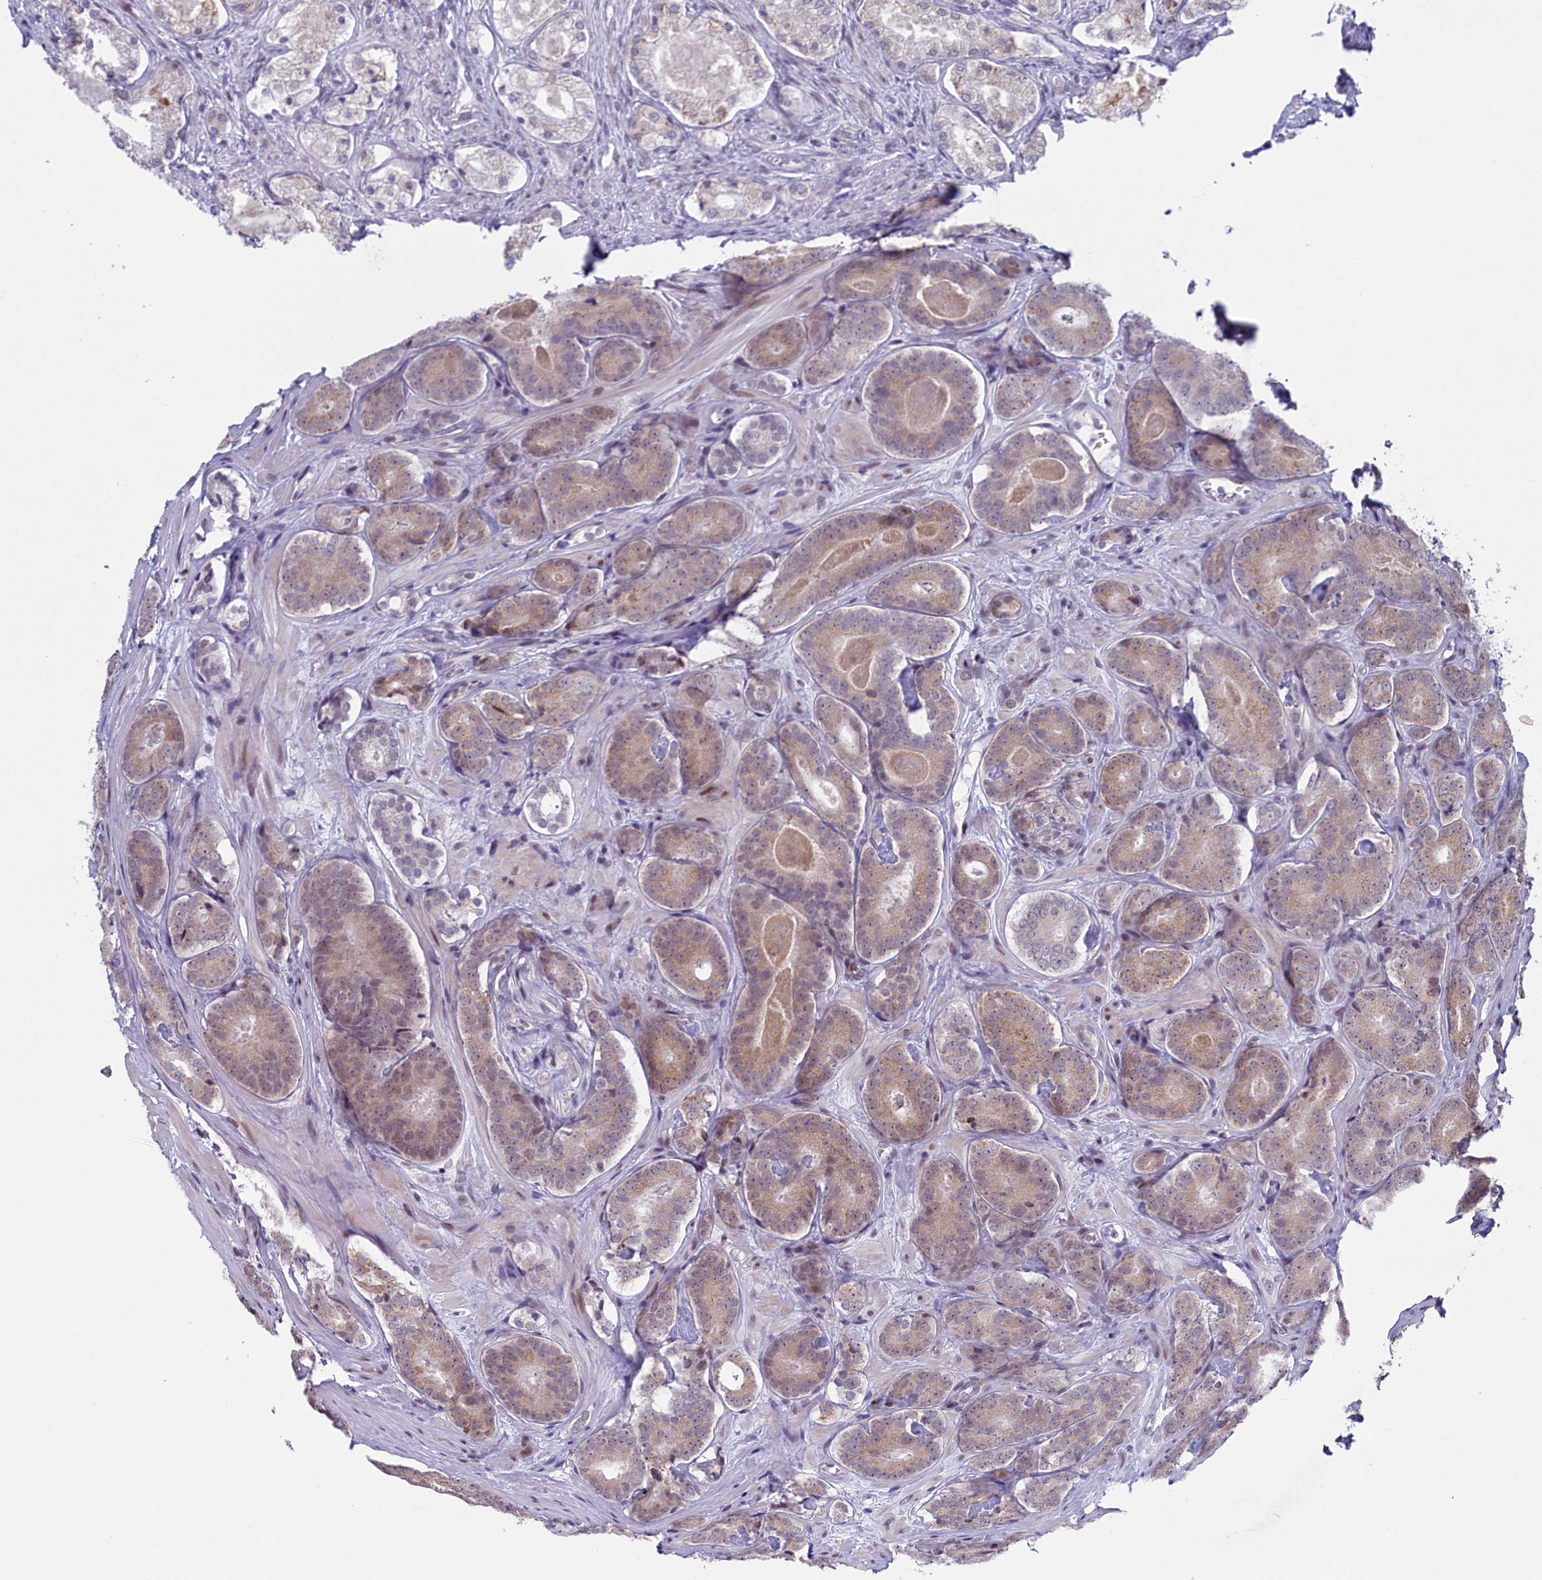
{"staining": {"intensity": "weak", "quantity": "25%-75%", "location": "cytoplasmic/membranous"}, "tissue": "prostate cancer", "cell_type": "Tumor cells", "image_type": "cancer", "snomed": [{"axis": "morphology", "description": "Adenocarcinoma, High grade"}, {"axis": "topography", "description": "Prostate"}], "caption": "Immunohistochemical staining of high-grade adenocarcinoma (prostate) reveals weak cytoplasmic/membranous protein expression in approximately 25%-75% of tumor cells.", "gene": "ATF7IP2", "patient": {"sex": "male", "age": 63}}